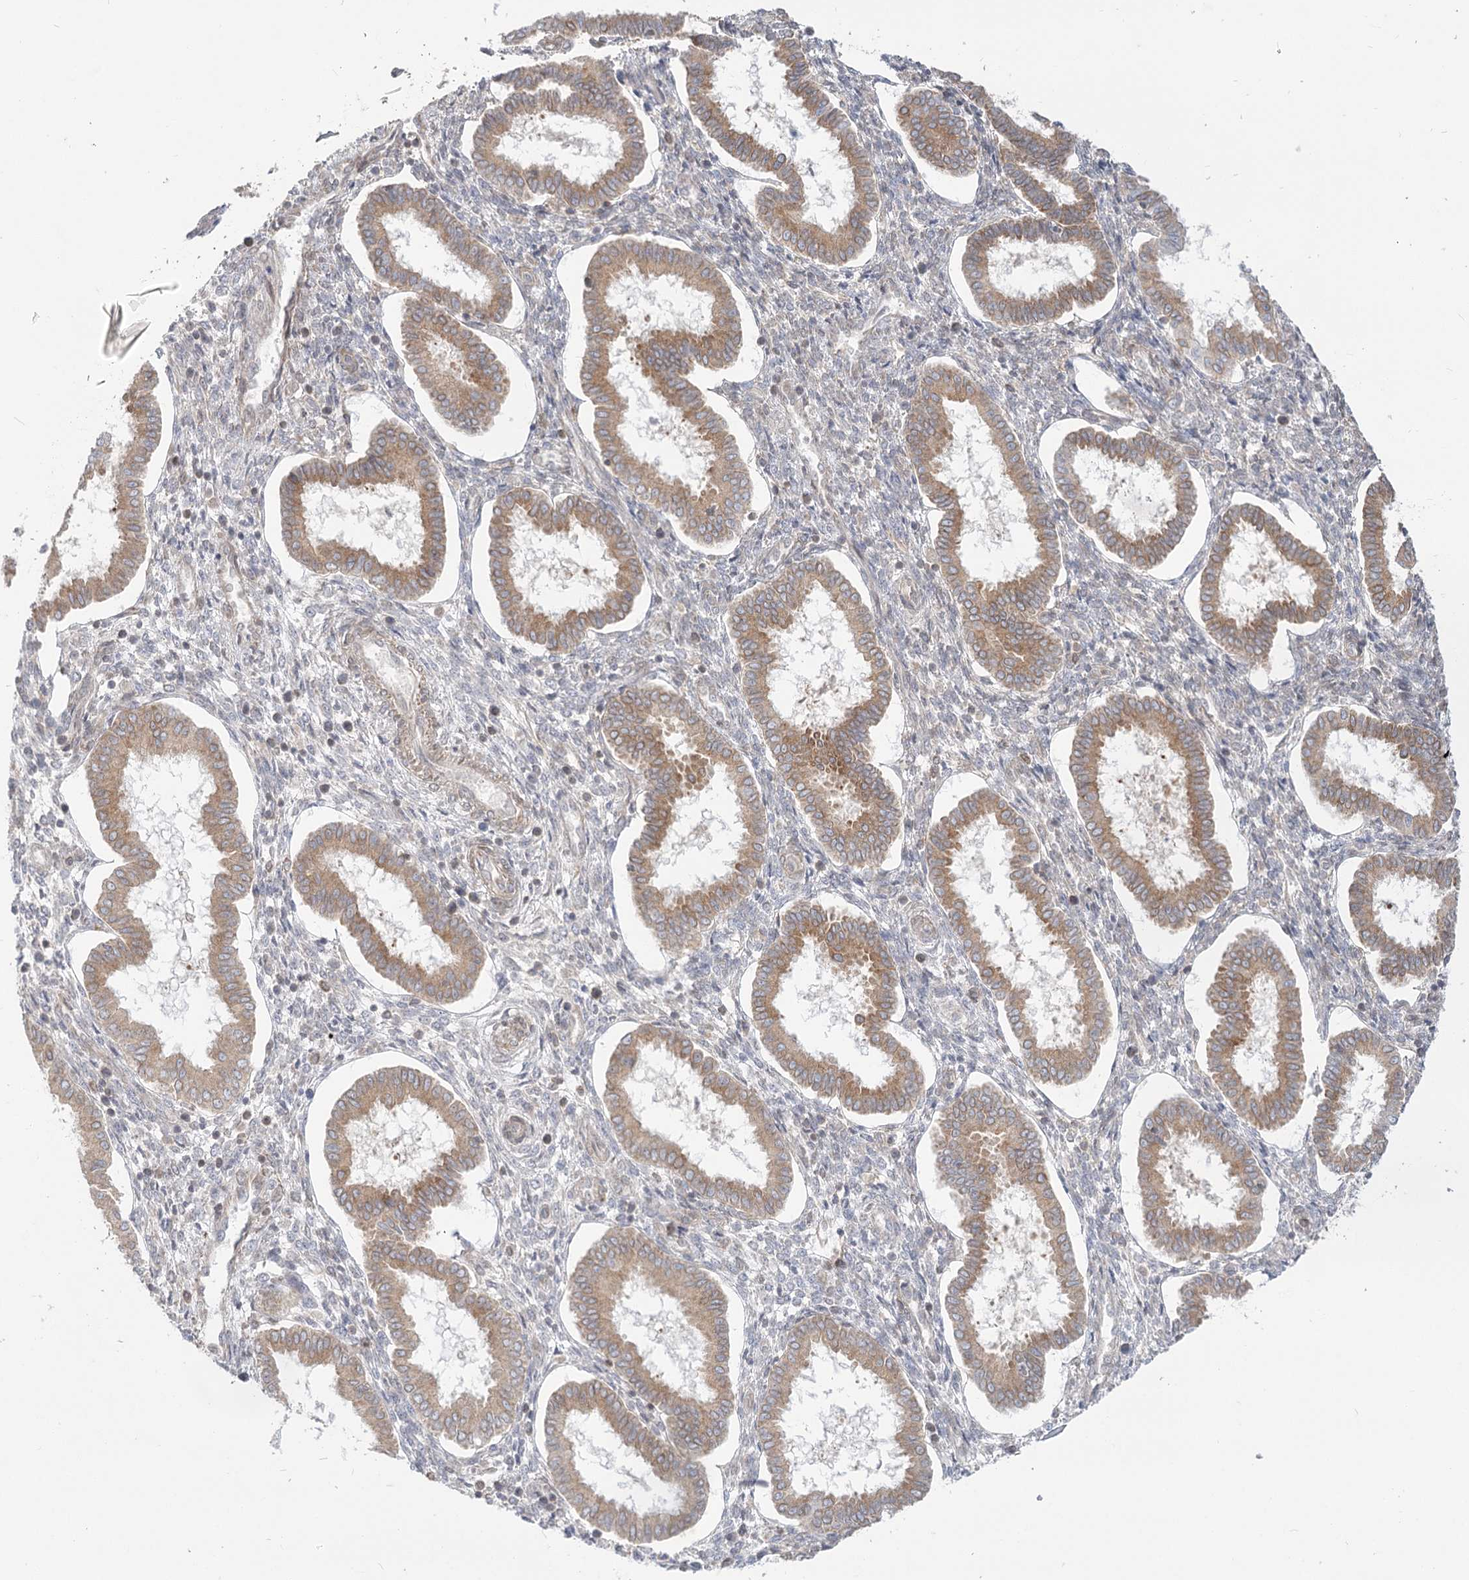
{"staining": {"intensity": "negative", "quantity": "none", "location": "none"}, "tissue": "endometrium", "cell_type": "Cells in endometrial stroma", "image_type": "normal", "snomed": [{"axis": "morphology", "description": "Normal tissue, NOS"}, {"axis": "topography", "description": "Endometrium"}], "caption": "Immunohistochemical staining of normal endometrium reveals no significant staining in cells in endometrial stroma.", "gene": "MTMR3", "patient": {"sex": "female", "age": 24}}